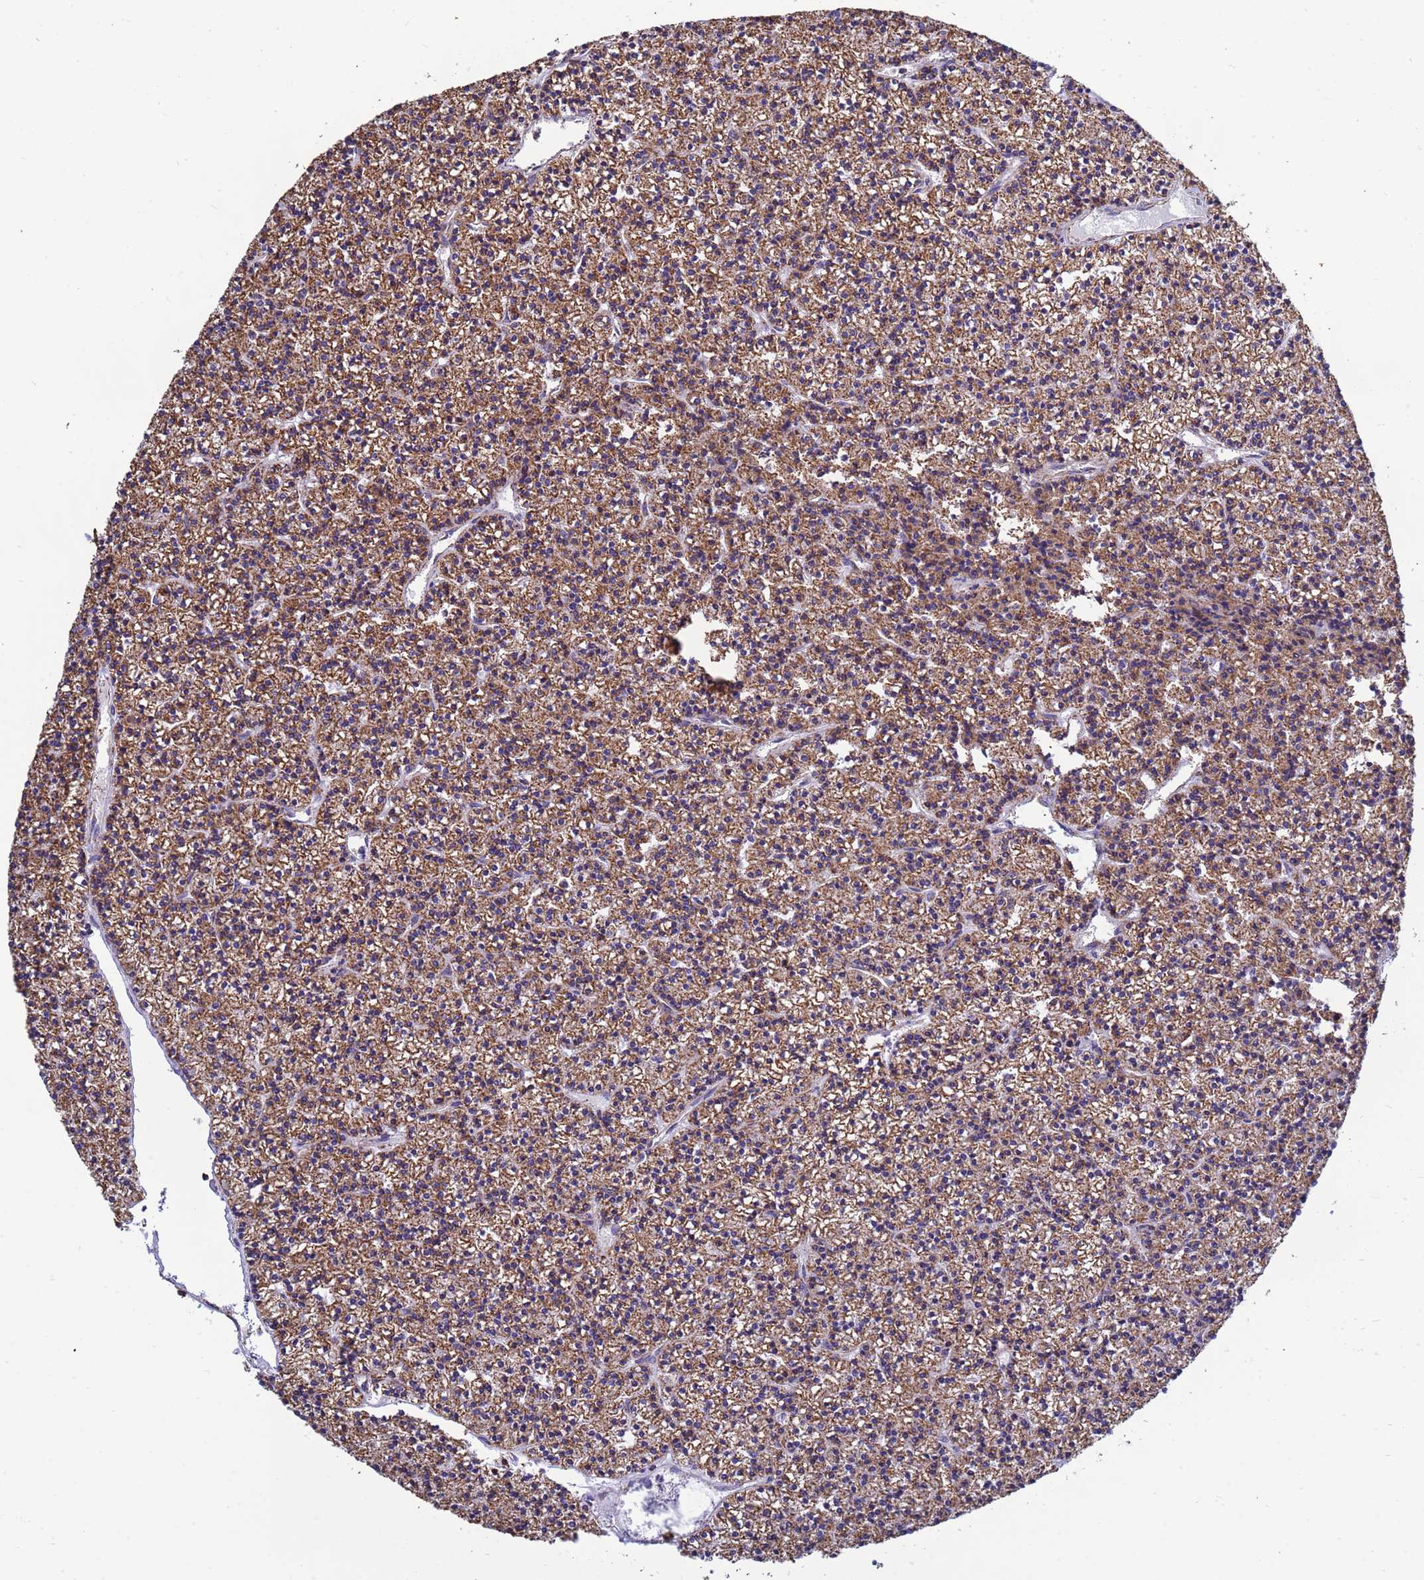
{"staining": {"intensity": "moderate", "quantity": ">75%", "location": "cytoplasmic/membranous"}, "tissue": "parathyroid gland", "cell_type": "Glandular cells", "image_type": "normal", "snomed": [{"axis": "morphology", "description": "Normal tissue, NOS"}, {"axis": "topography", "description": "Parathyroid gland"}], "caption": "IHC of benign parathyroid gland exhibits medium levels of moderate cytoplasmic/membranous expression in approximately >75% of glandular cells. Nuclei are stained in blue.", "gene": "COQ4", "patient": {"sex": "female", "age": 45}}